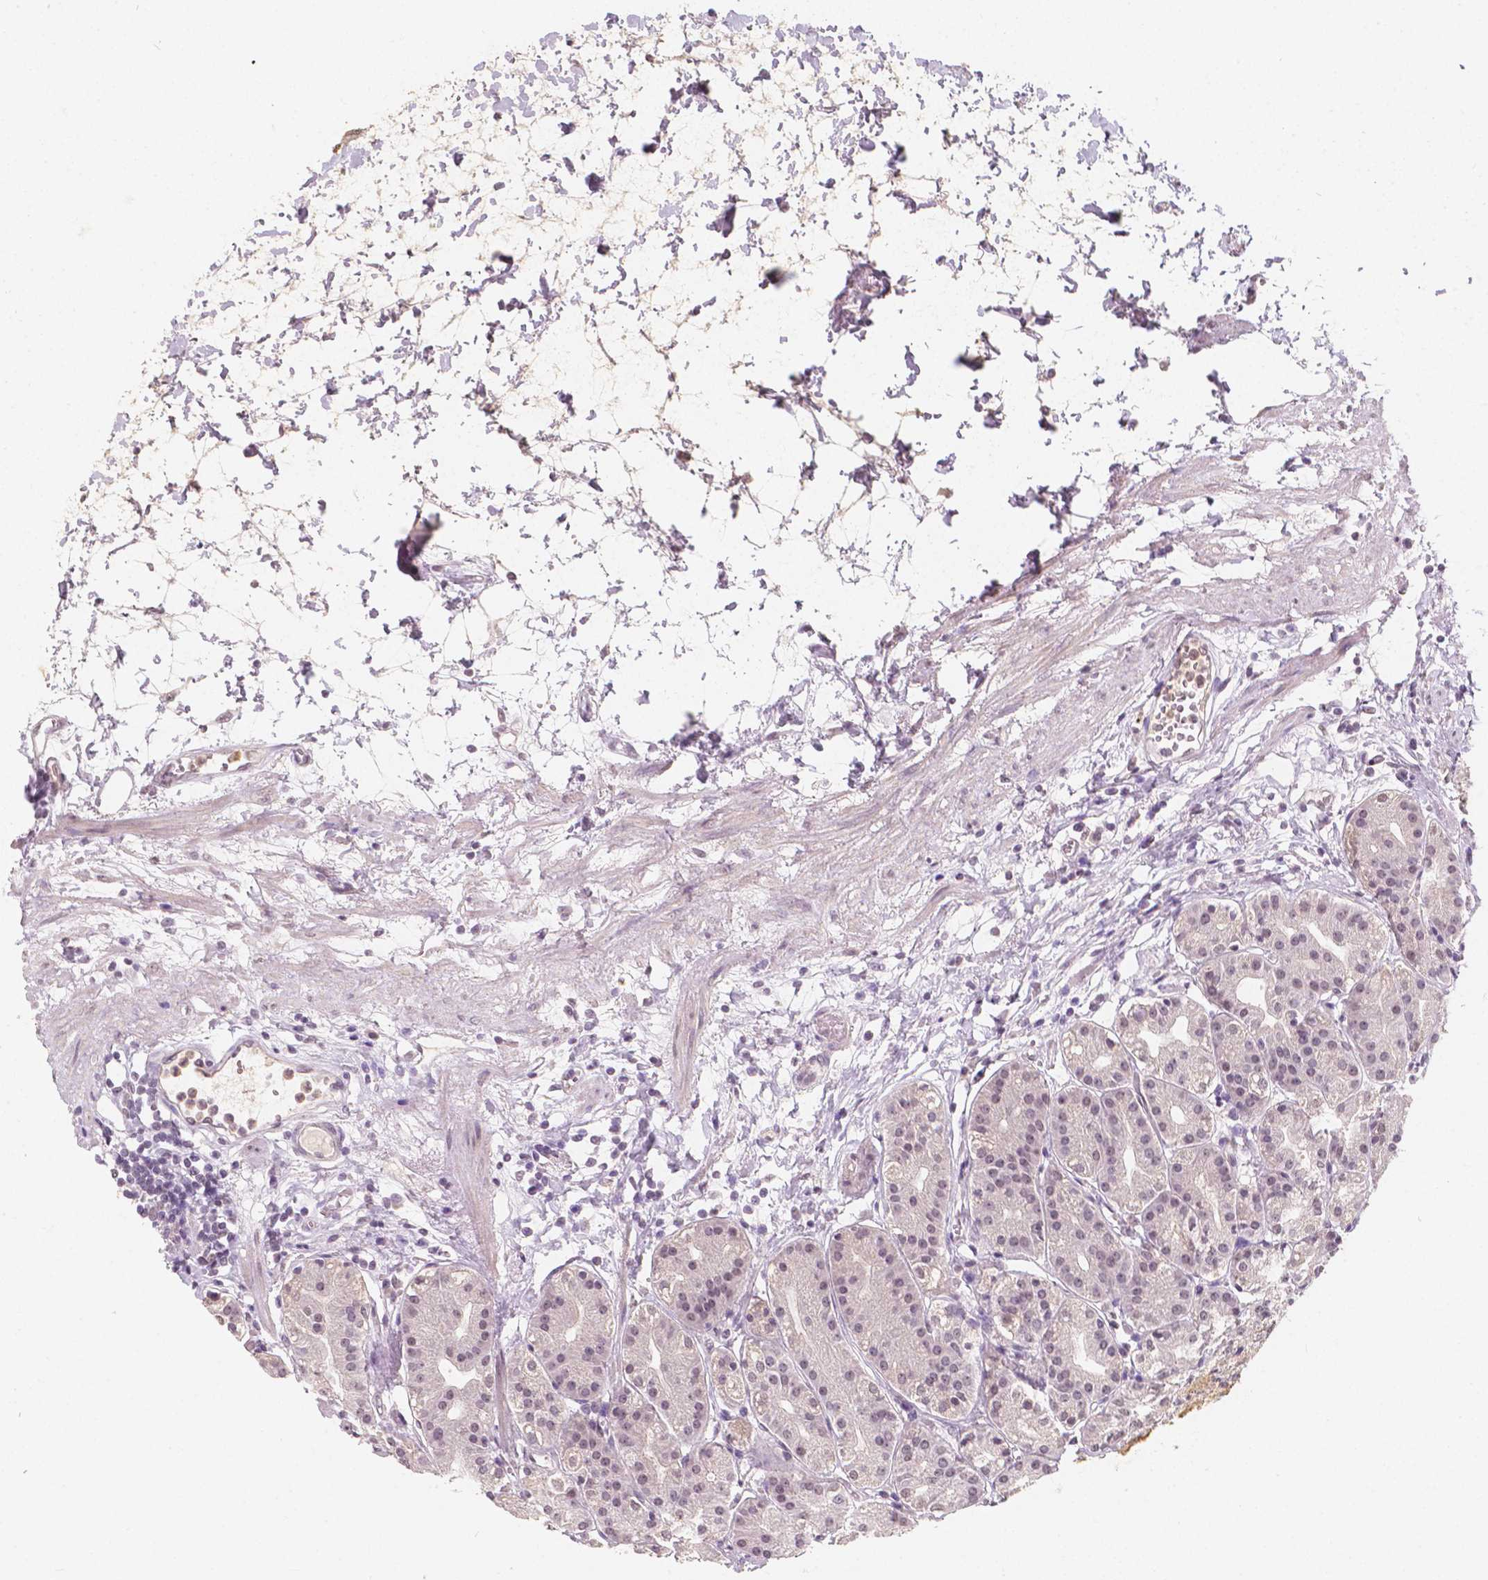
{"staining": {"intensity": "moderate", "quantity": "25%-75%", "location": "cytoplasmic/membranous"}, "tissue": "stomach", "cell_type": "Glandular cells", "image_type": "normal", "snomed": [{"axis": "morphology", "description": "Normal tissue, NOS"}, {"axis": "topography", "description": "Skeletal muscle"}, {"axis": "topography", "description": "Stomach"}], "caption": "Immunohistochemistry (IHC) of normal stomach demonstrates medium levels of moderate cytoplasmic/membranous positivity in approximately 25%-75% of glandular cells. (DAB = brown stain, brightfield microscopy at high magnification).", "gene": "NOLC1", "patient": {"sex": "female", "age": 57}}